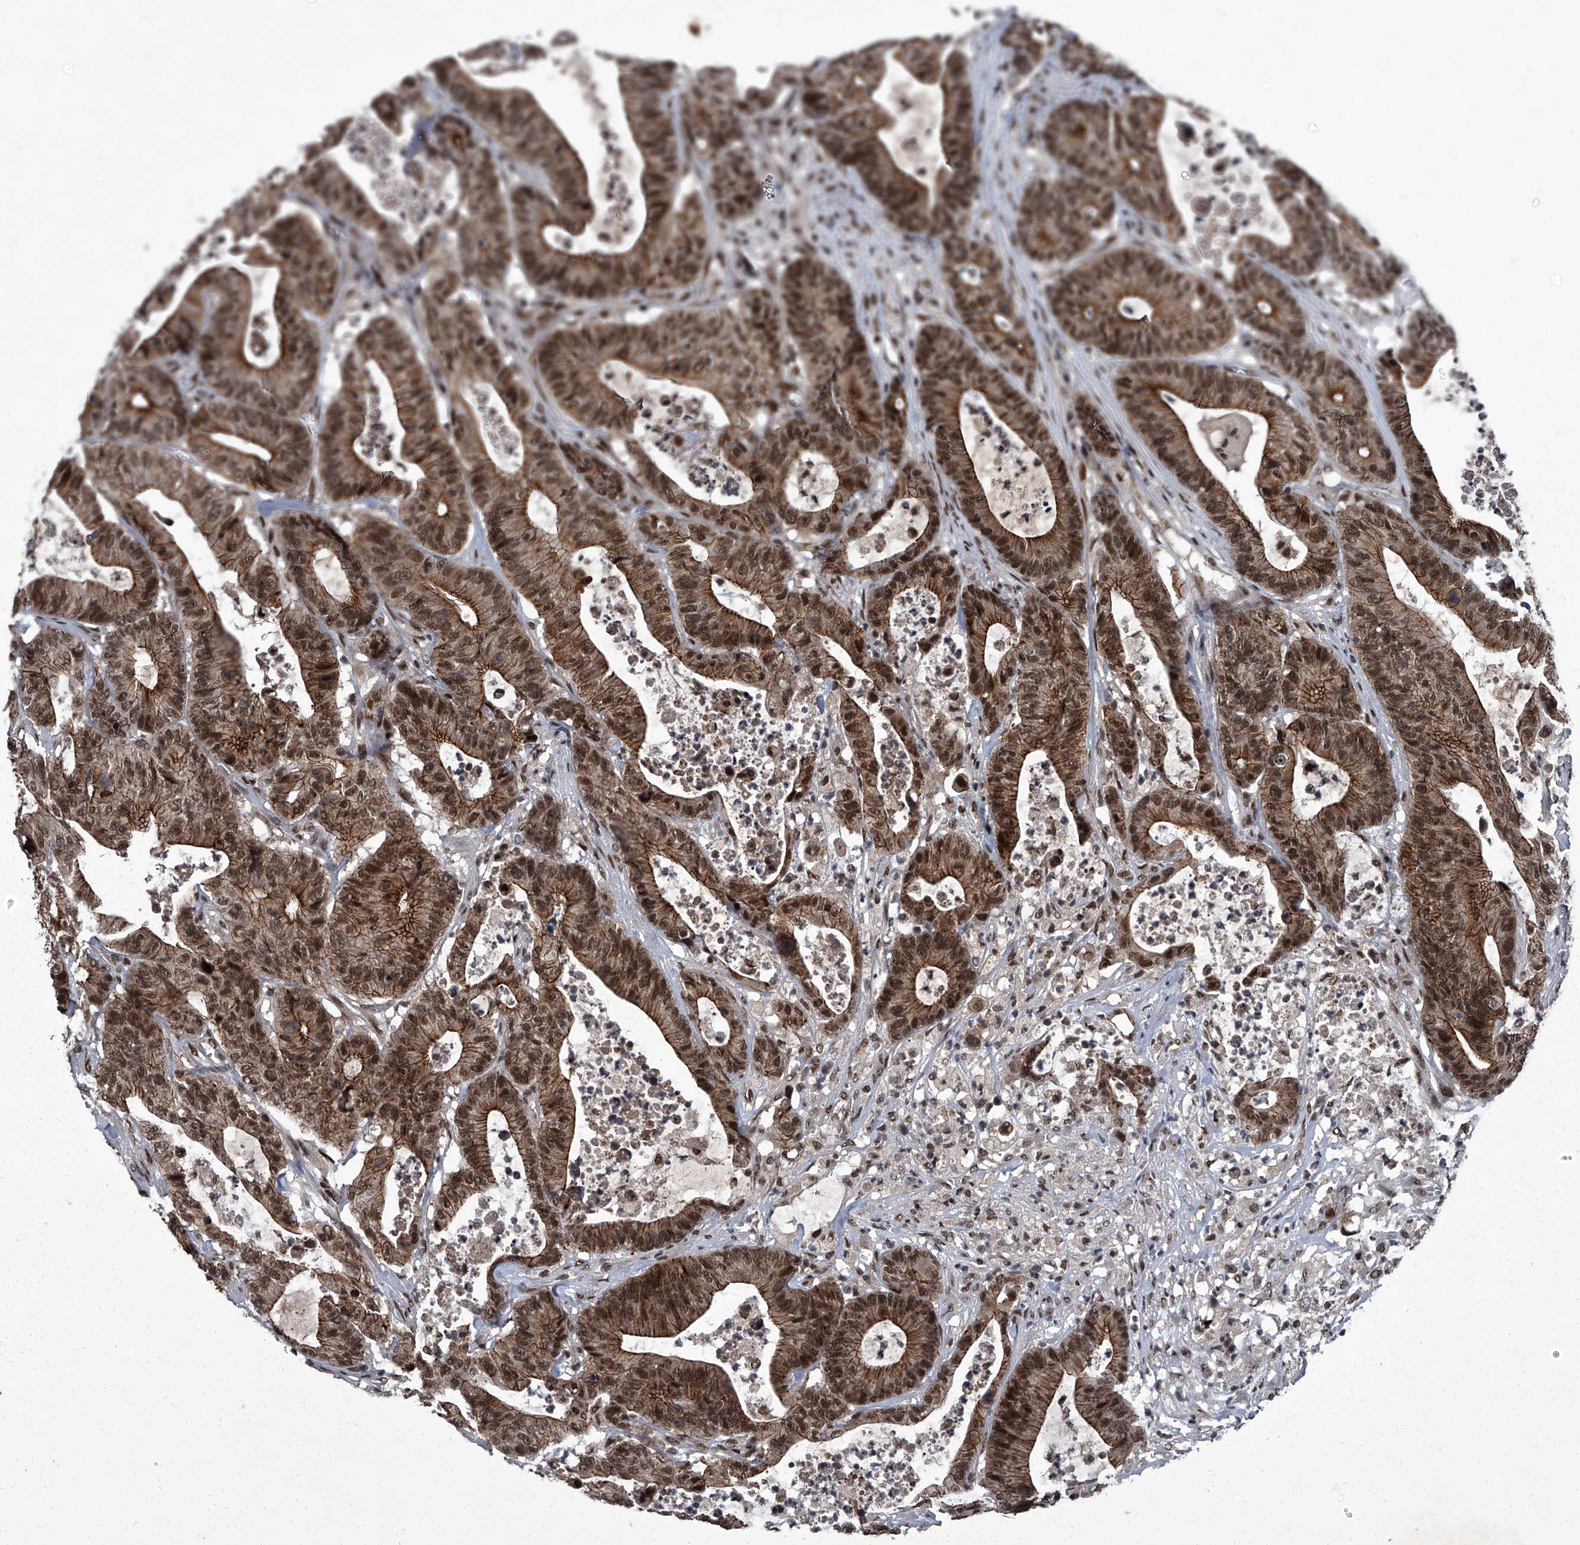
{"staining": {"intensity": "moderate", "quantity": ">75%", "location": "cytoplasmic/membranous,nuclear"}, "tissue": "colorectal cancer", "cell_type": "Tumor cells", "image_type": "cancer", "snomed": [{"axis": "morphology", "description": "Adenocarcinoma, NOS"}, {"axis": "topography", "description": "Colon"}], "caption": "A brown stain shows moderate cytoplasmic/membranous and nuclear positivity of a protein in colorectal cancer (adenocarcinoma) tumor cells.", "gene": "ZNF518B", "patient": {"sex": "female", "age": 84}}